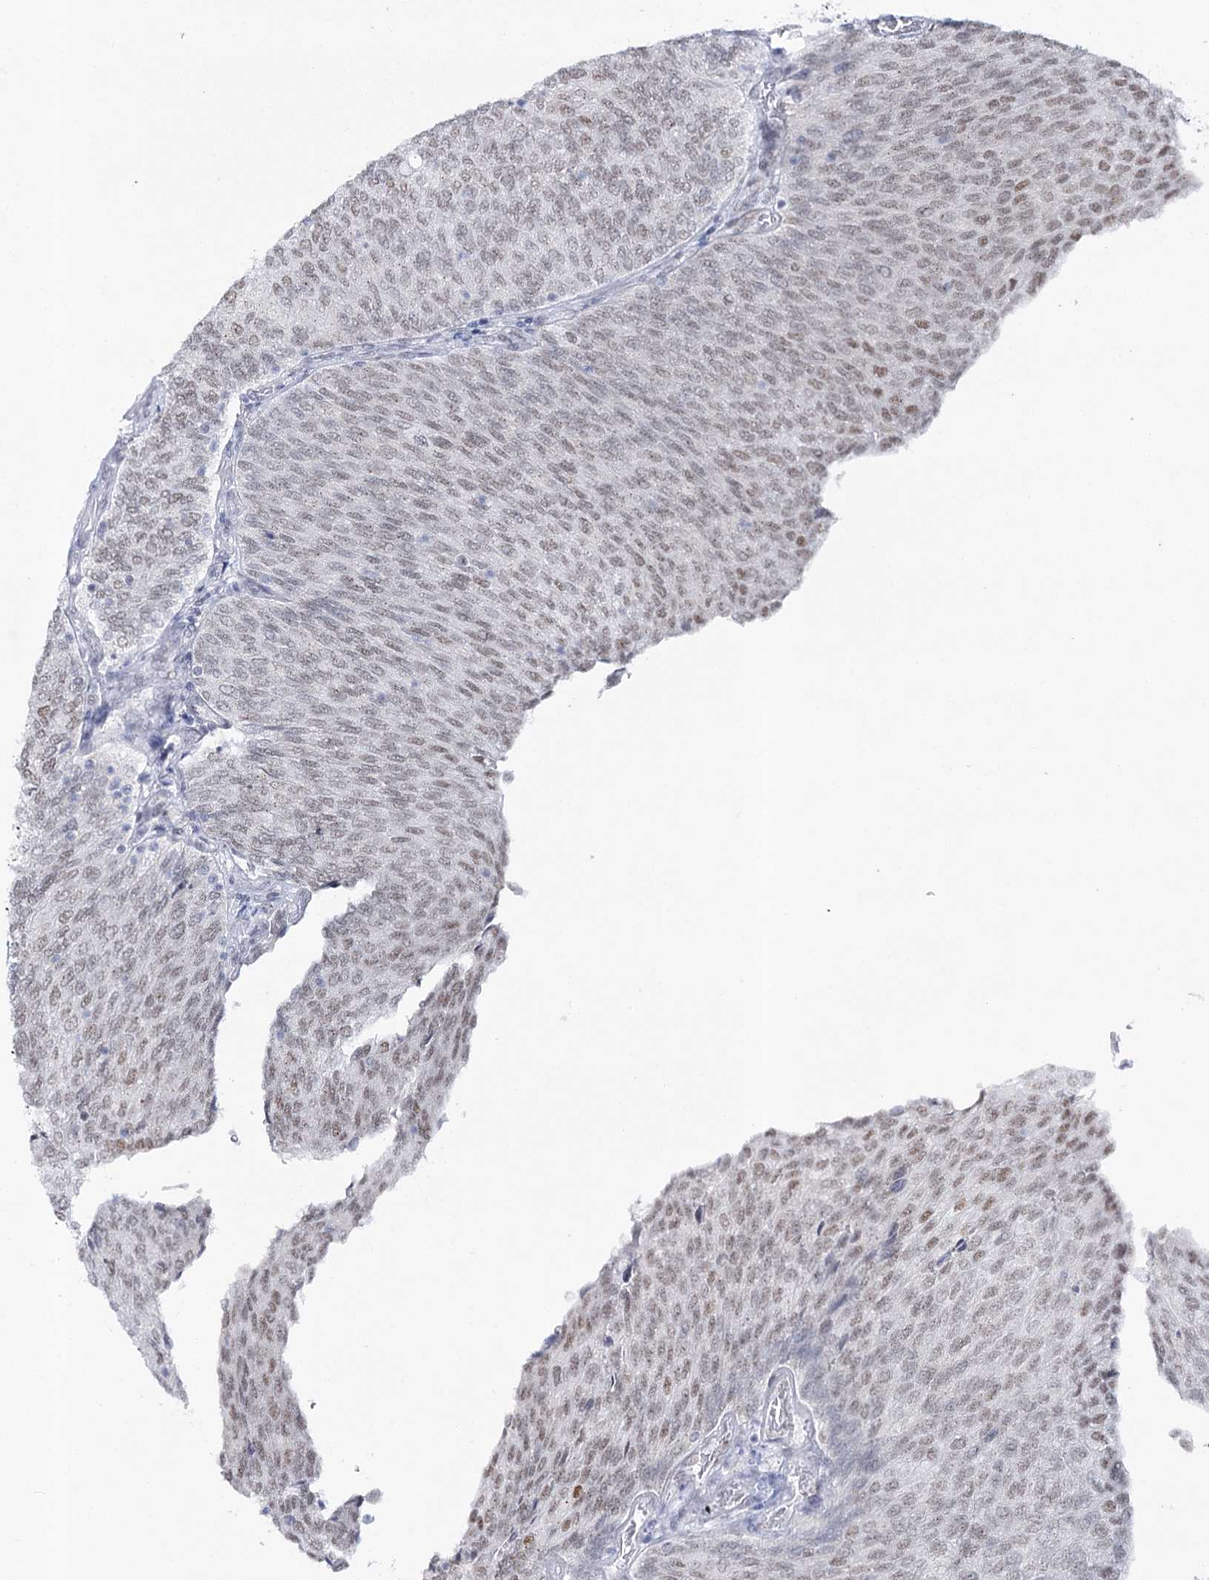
{"staining": {"intensity": "weak", "quantity": ">75%", "location": "nuclear"}, "tissue": "urothelial cancer", "cell_type": "Tumor cells", "image_type": "cancer", "snomed": [{"axis": "morphology", "description": "Urothelial carcinoma, Low grade"}, {"axis": "topography", "description": "Urinary bladder"}], "caption": "Urothelial cancer stained for a protein reveals weak nuclear positivity in tumor cells.", "gene": "ZC3H8", "patient": {"sex": "female", "age": 79}}